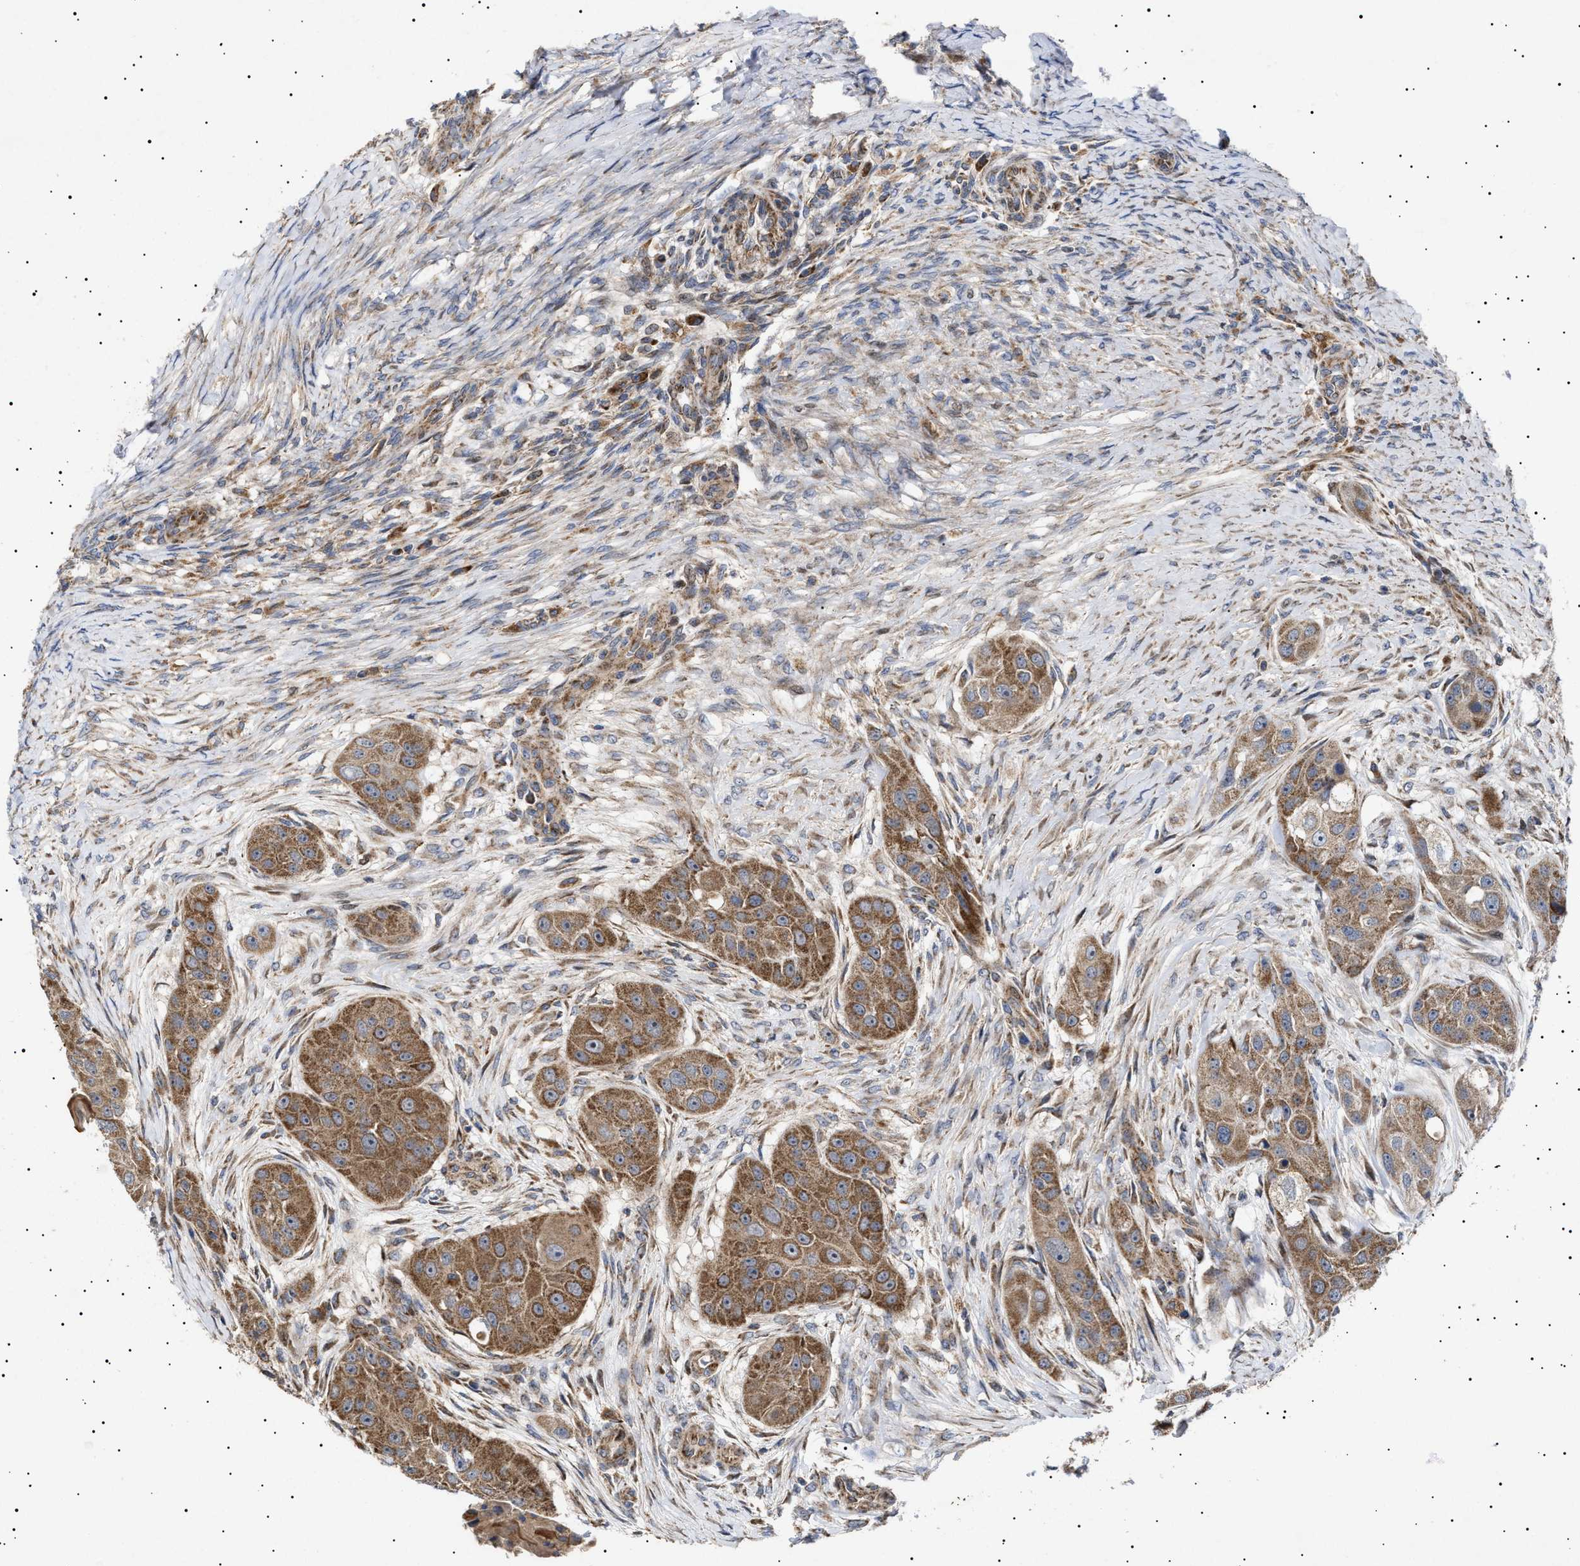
{"staining": {"intensity": "moderate", "quantity": ">75%", "location": "cytoplasmic/membranous"}, "tissue": "head and neck cancer", "cell_type": "Tumor cells", "image_type": "cancer", "snomed": [{"axis": "morphology", "description": "Normal tissue, NOS"}, {"axis": "morphology", "description": "Squamous cell carcinoma, NOS"}, {"axis": "topography", "description": "Skeletal muscle"}, {"axis": "topography", "description": "Head-Neck"}], "caption": "Immunohistochemical staining of head and neck squamous cell carcinoma shows medium levels of moderate cytoplasmic/membranous staining in approximately >75% of tumor cells. Using DAB (3,3'-diaminobenzidine) (brown) and hematoxylin (blue) stains, captured at high magnification using brightfield microscopy.", "gene": "MRPL10", "patient": {"sex": "male", "age": 51}}